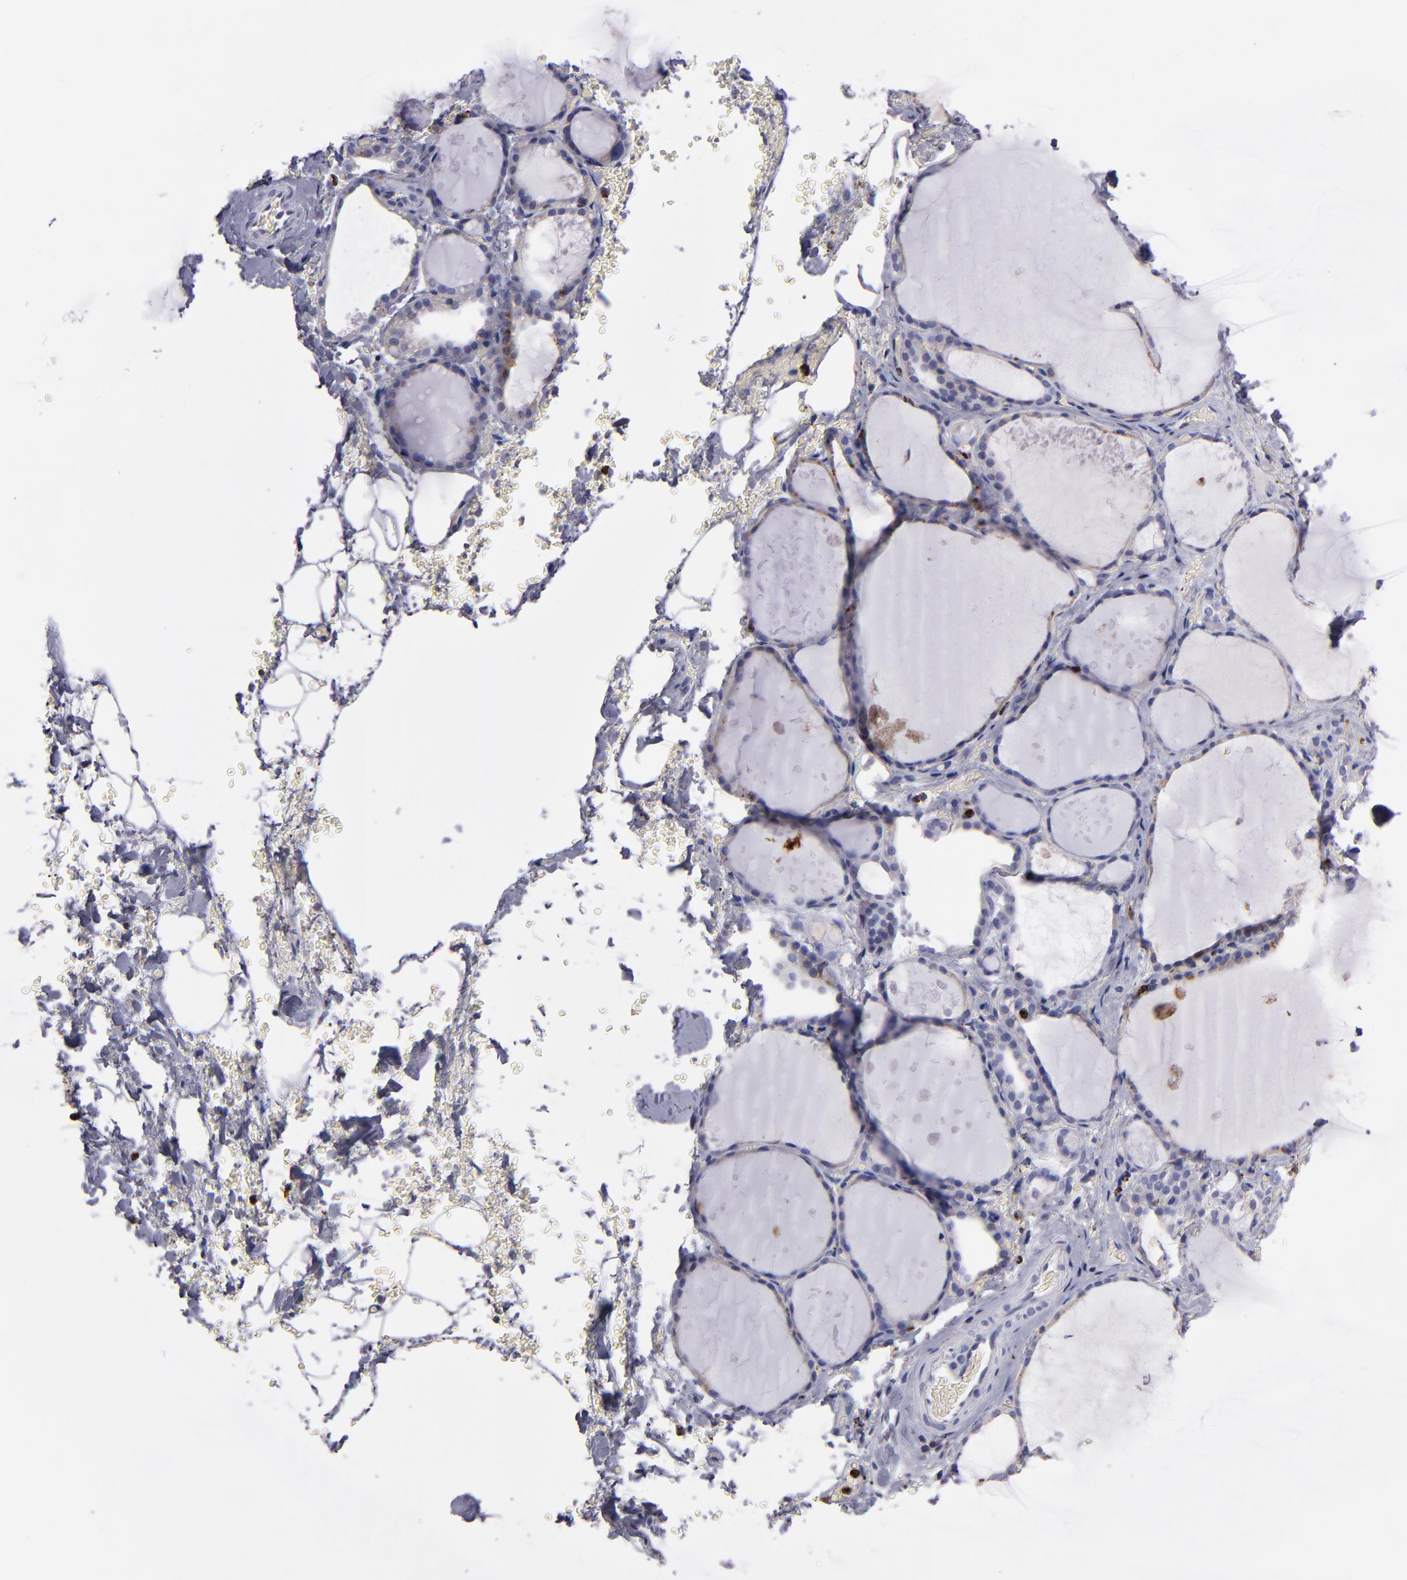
{"staining": {"intensity": "moderate", "quantity": "<25%", "location": "cytoplasmic/membranous"}, "tissue": "thyroid gland", "cell_type": "Glandular cells", "image_type": "normal", "snomed": [{"axis": "morphology", "description": "Normal tissue, NOS"}, {"axis": "topography", "description": "Thyroid gland"}], "caption": "Moderate cytoplasmic/membranous staining for a protein is present in approximately <25% of glandular cells of normal thyroid gland using immunohistochemistry (IHC).", "gene": "CTSS", "patient": {"sex": "male", "age": 61}}